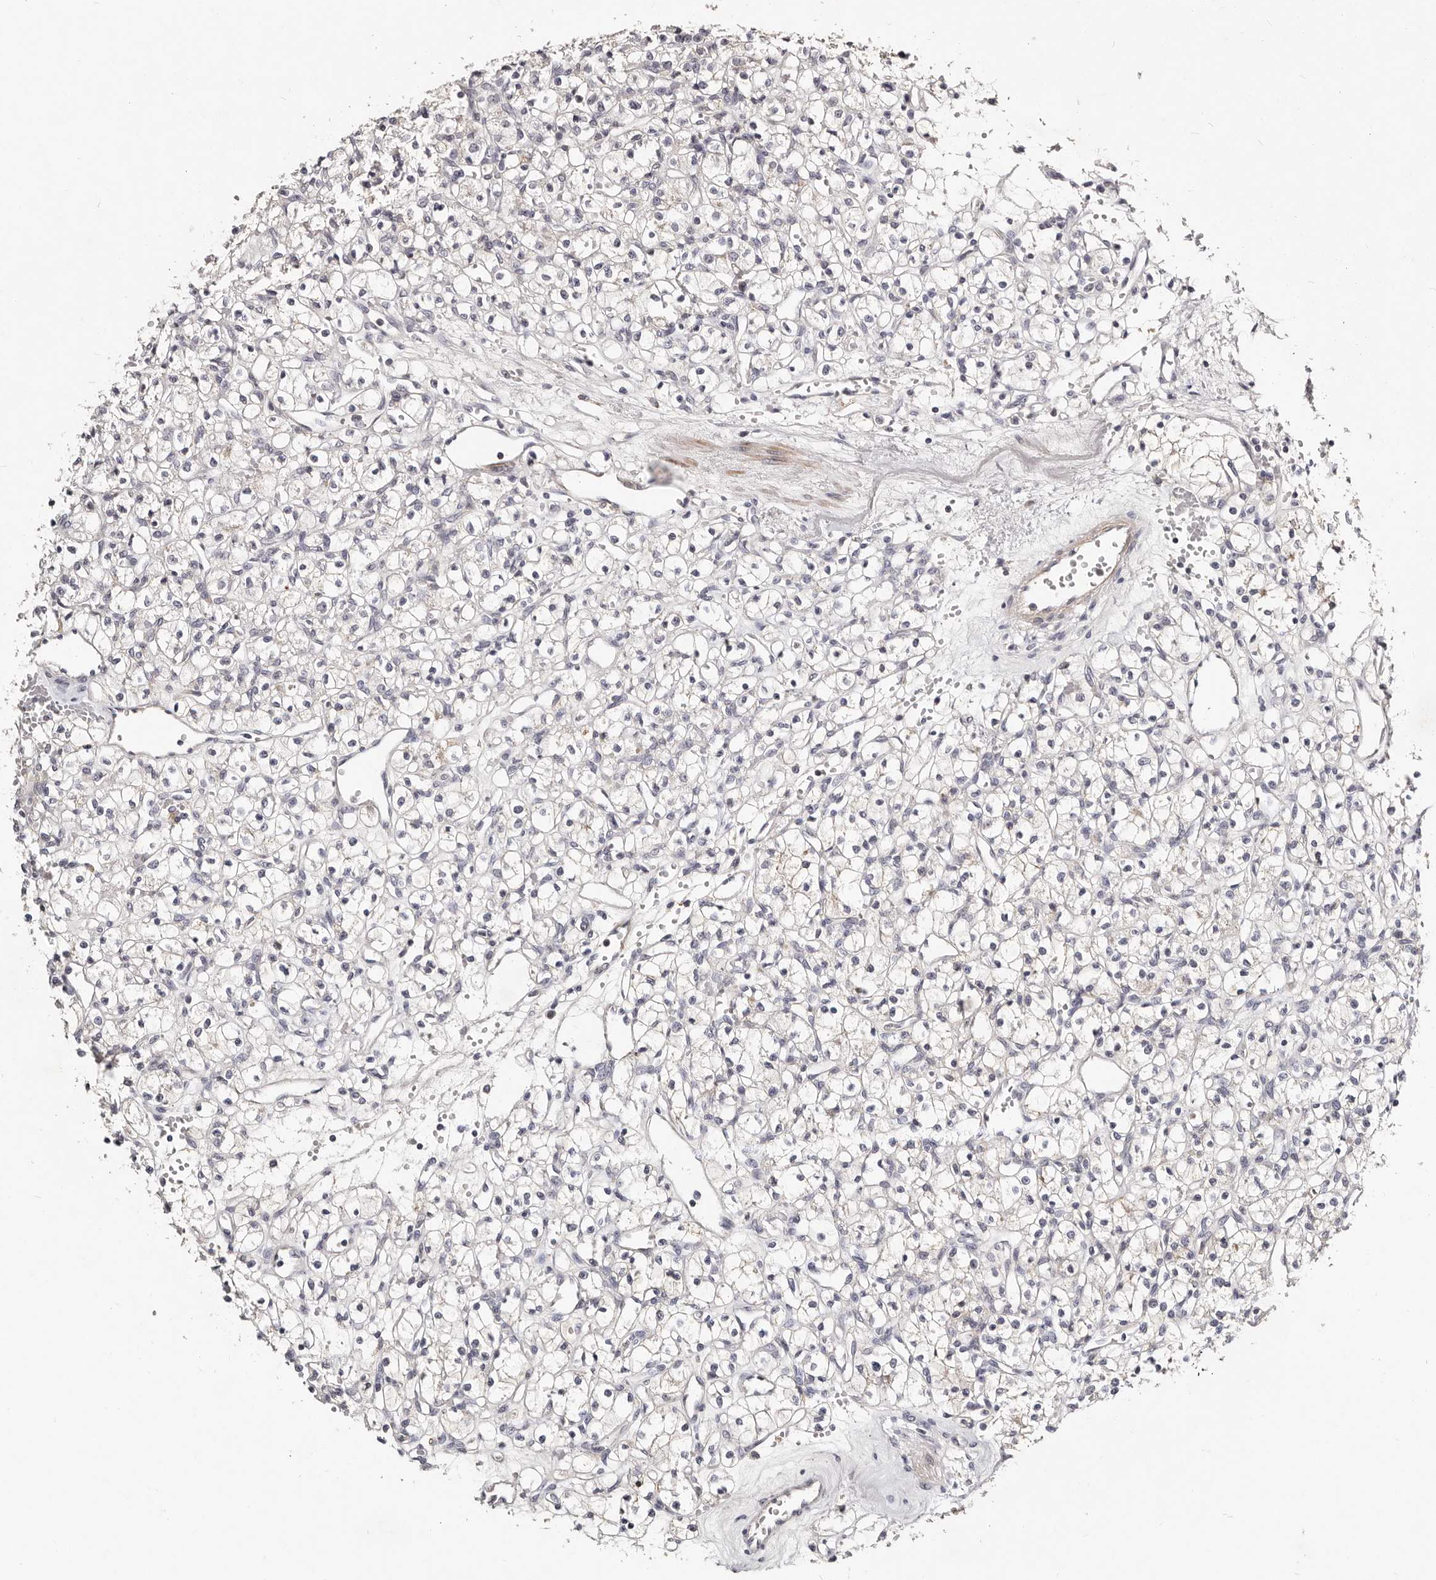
{"staining": {"intensity": "negative", "quantity": "none", "location": "none"}, "tissue": "renal cancer", "cell_type": "Tumor cells", "image_type": "cancer", "snomed": [{"axis": "morphology", "description": "Adenocarcinoma, NOS"}, {"axis": "topography", "description": "Kidney"}], "caption": "Immunohistochemistry micrograph of renal cancer stained for a protein (brown), which exhibits no staining in tumor cells.", "gene": "MRPS33", "patient": {"sex": "female", "age": 59}}